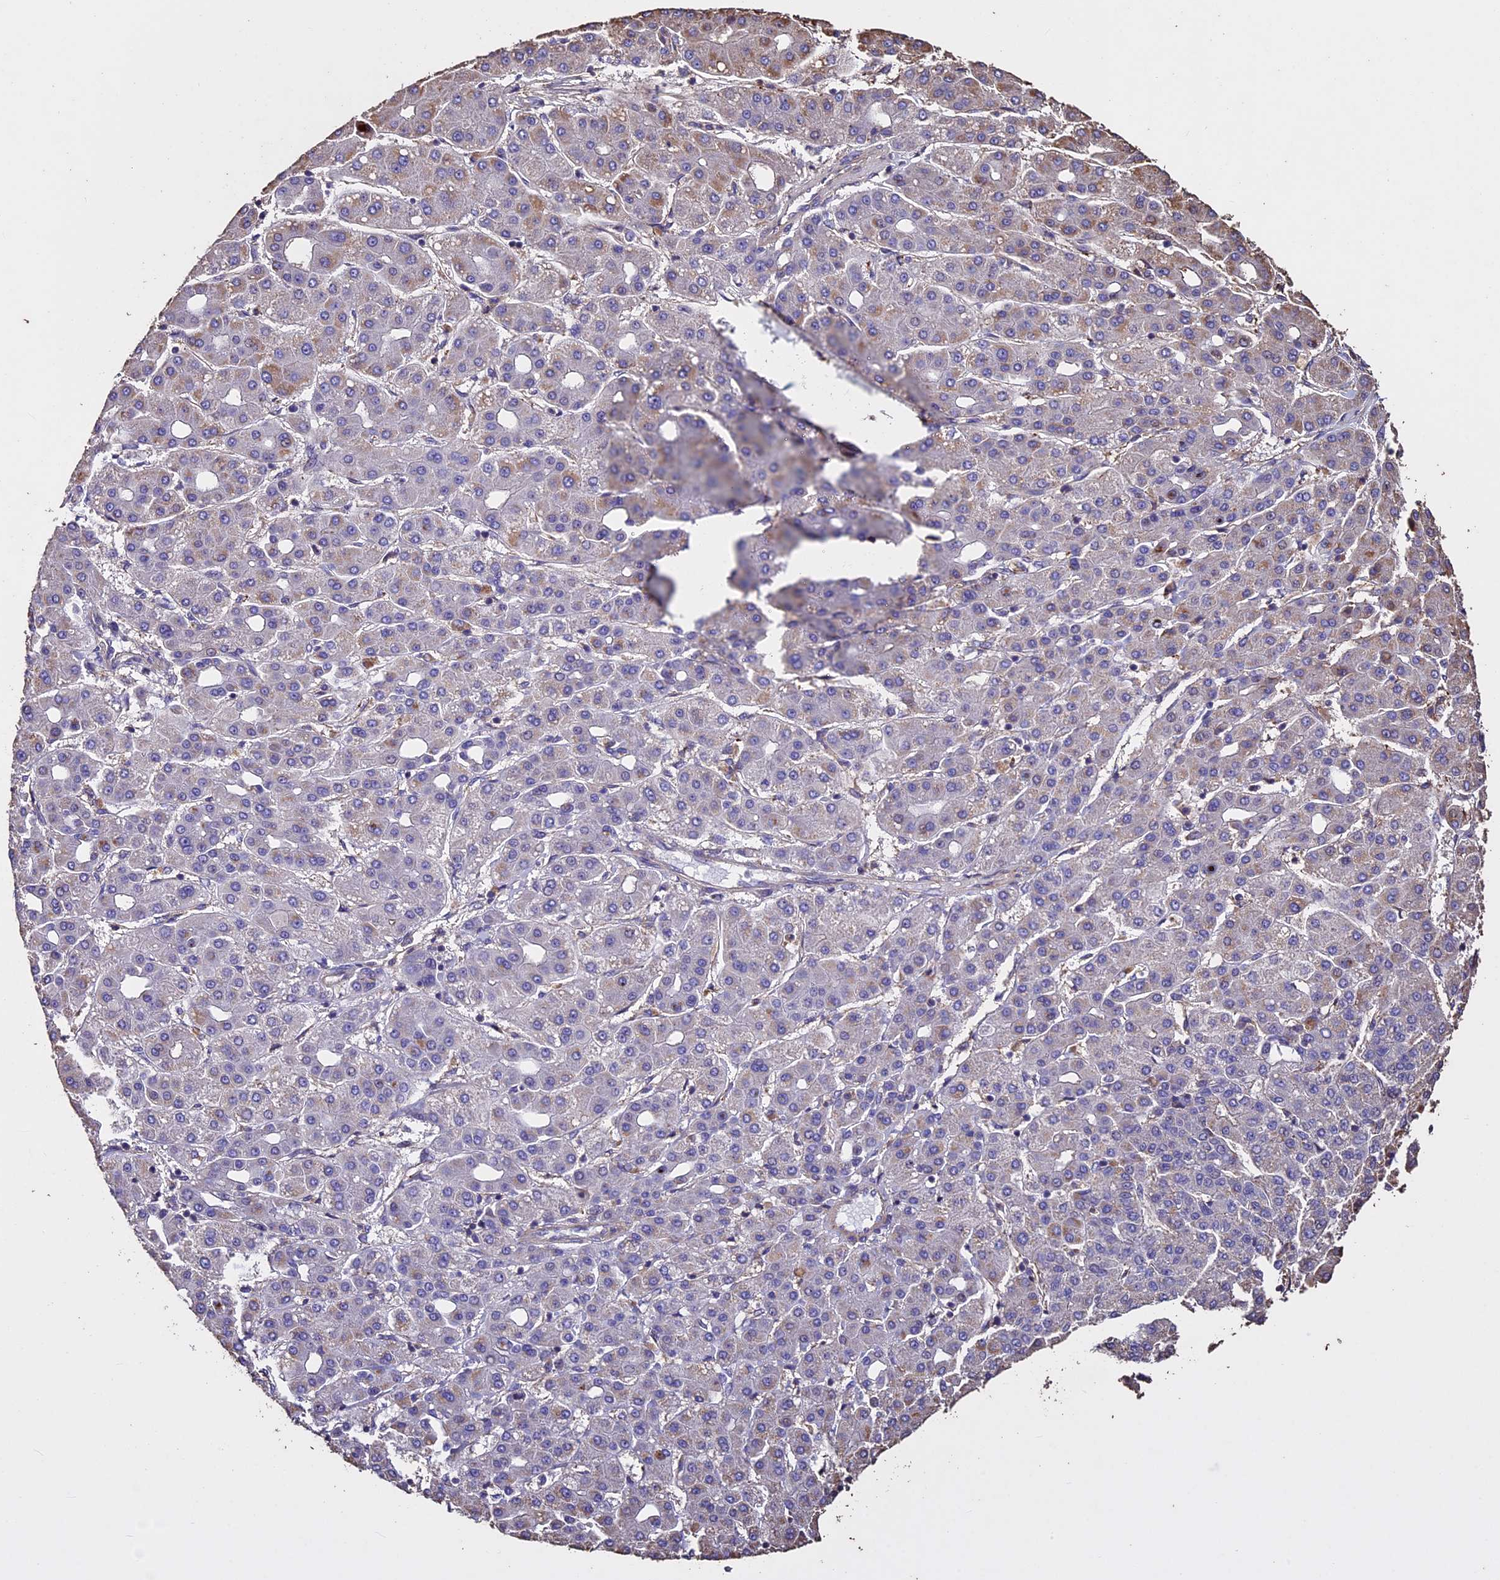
{"staining": {"intensity": "weak", "quantity": "<25%", "location": "cytoplasmic/membranous"}, "tissue": "liver cancer", "cell_type": "Tumor cells", "image_type": "cancer", "snomed": [{"axis": "morphology", "description": "Carcinoma, Hepatocellular, NOS"}, {"axis": "topography", "description": "Liver"}], "caption": "Liver cancer (hepatocellular carcinoma) stained for a protein using IHC displays no expression tumor cells.", "gene": "USB1", "patient": {"sex": "male", "age": 65}}